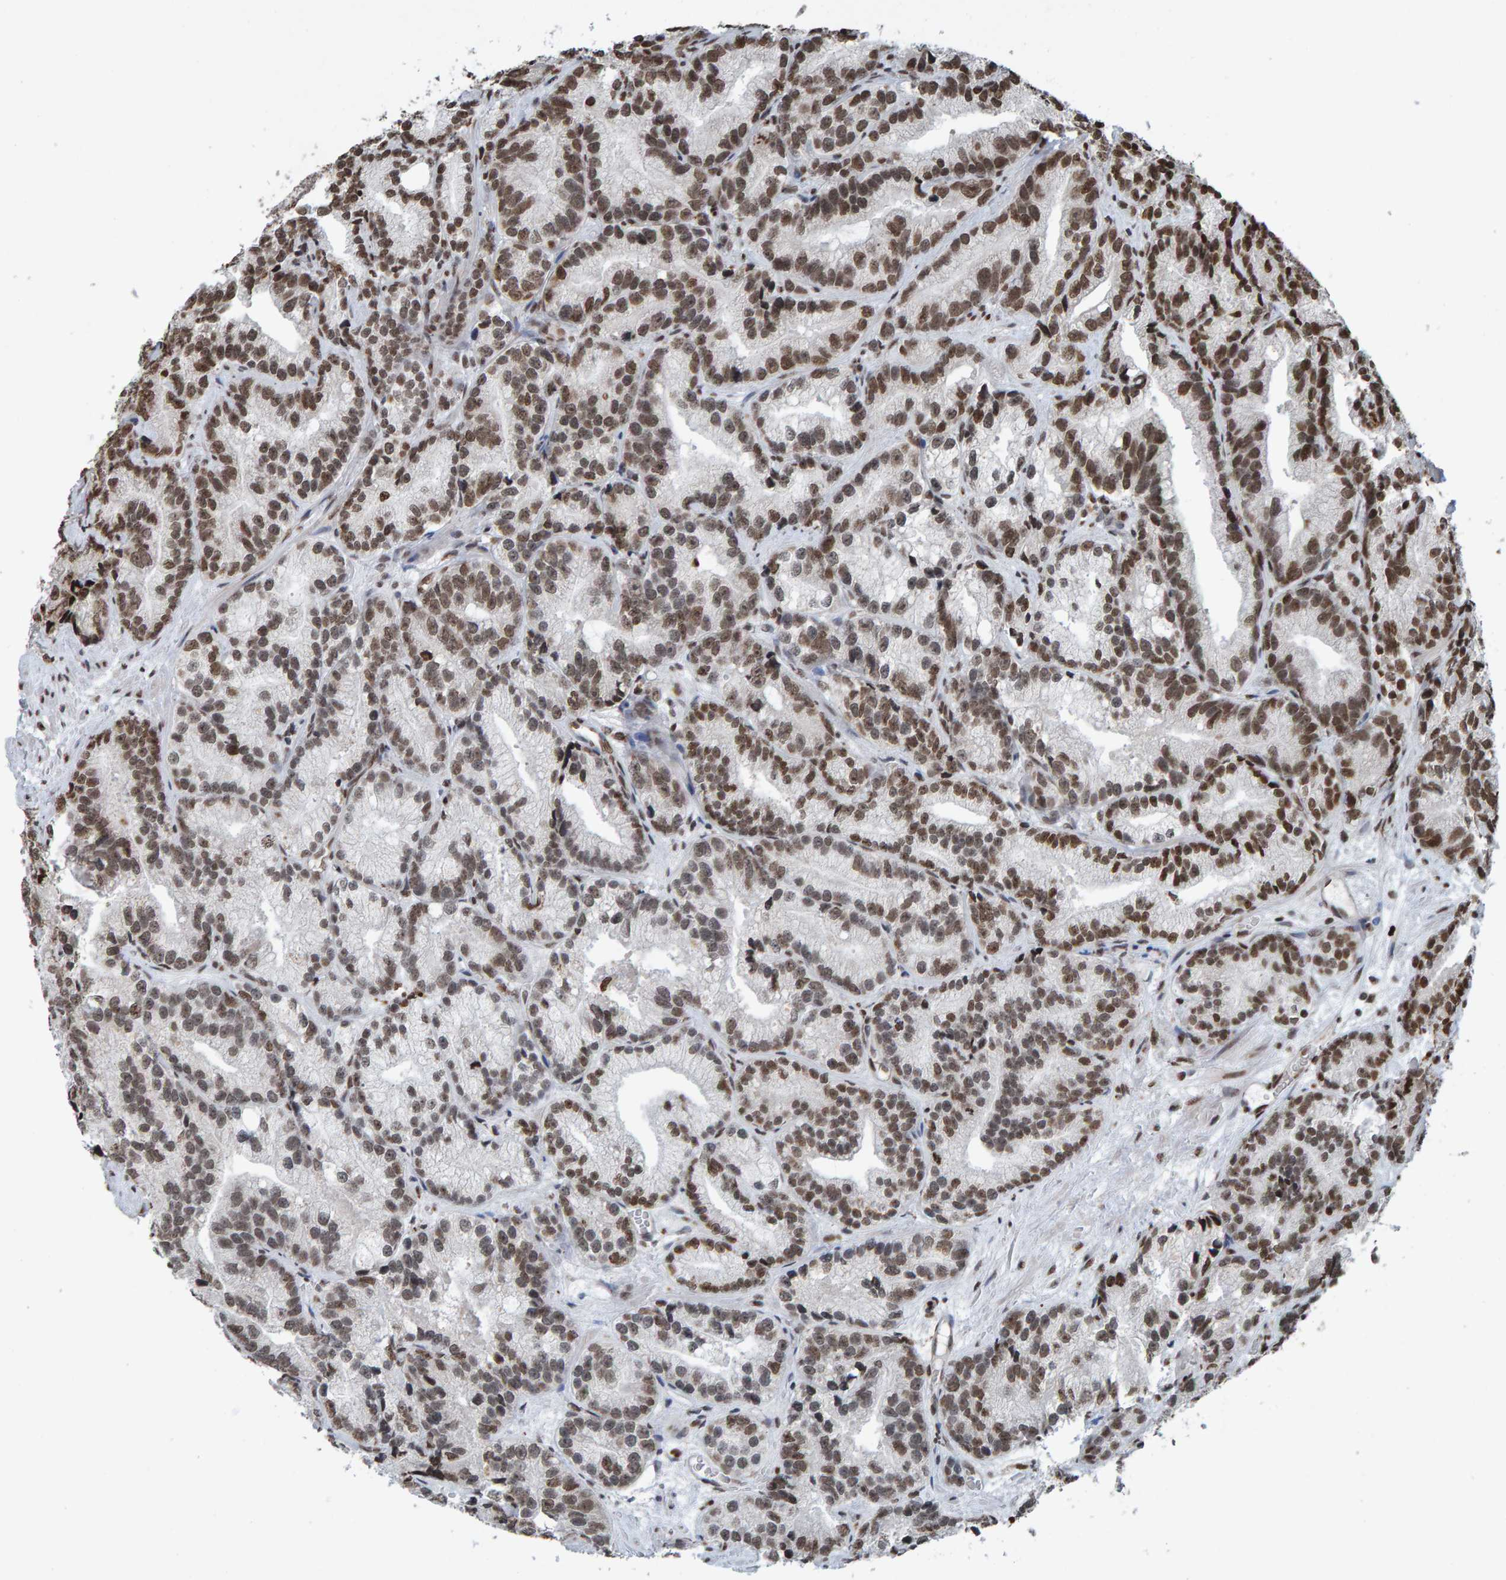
{"staining": {"intensity": "moderate", "quantity": "25%-75%", "location": "nuclear"}, "tissue": "prostate cancer", "cell_type": "Tumor cells", "image_type": "cancer", "snomed": [{"axis": "morphology", "description": "Adenocarcinoma, Low grade"}, {"axis": "topography", "description": "Prostate"}], "caption": "This micrograph exhibits immunohistochemistry (IHC) staining of human prostate adenocarcinoma (low-grade), with medium moderate nuclear staining in approximately 25%-75% of tumor cells.", "gene": "H2AZ1", "patient": {"sex": "male", "age": 89}}